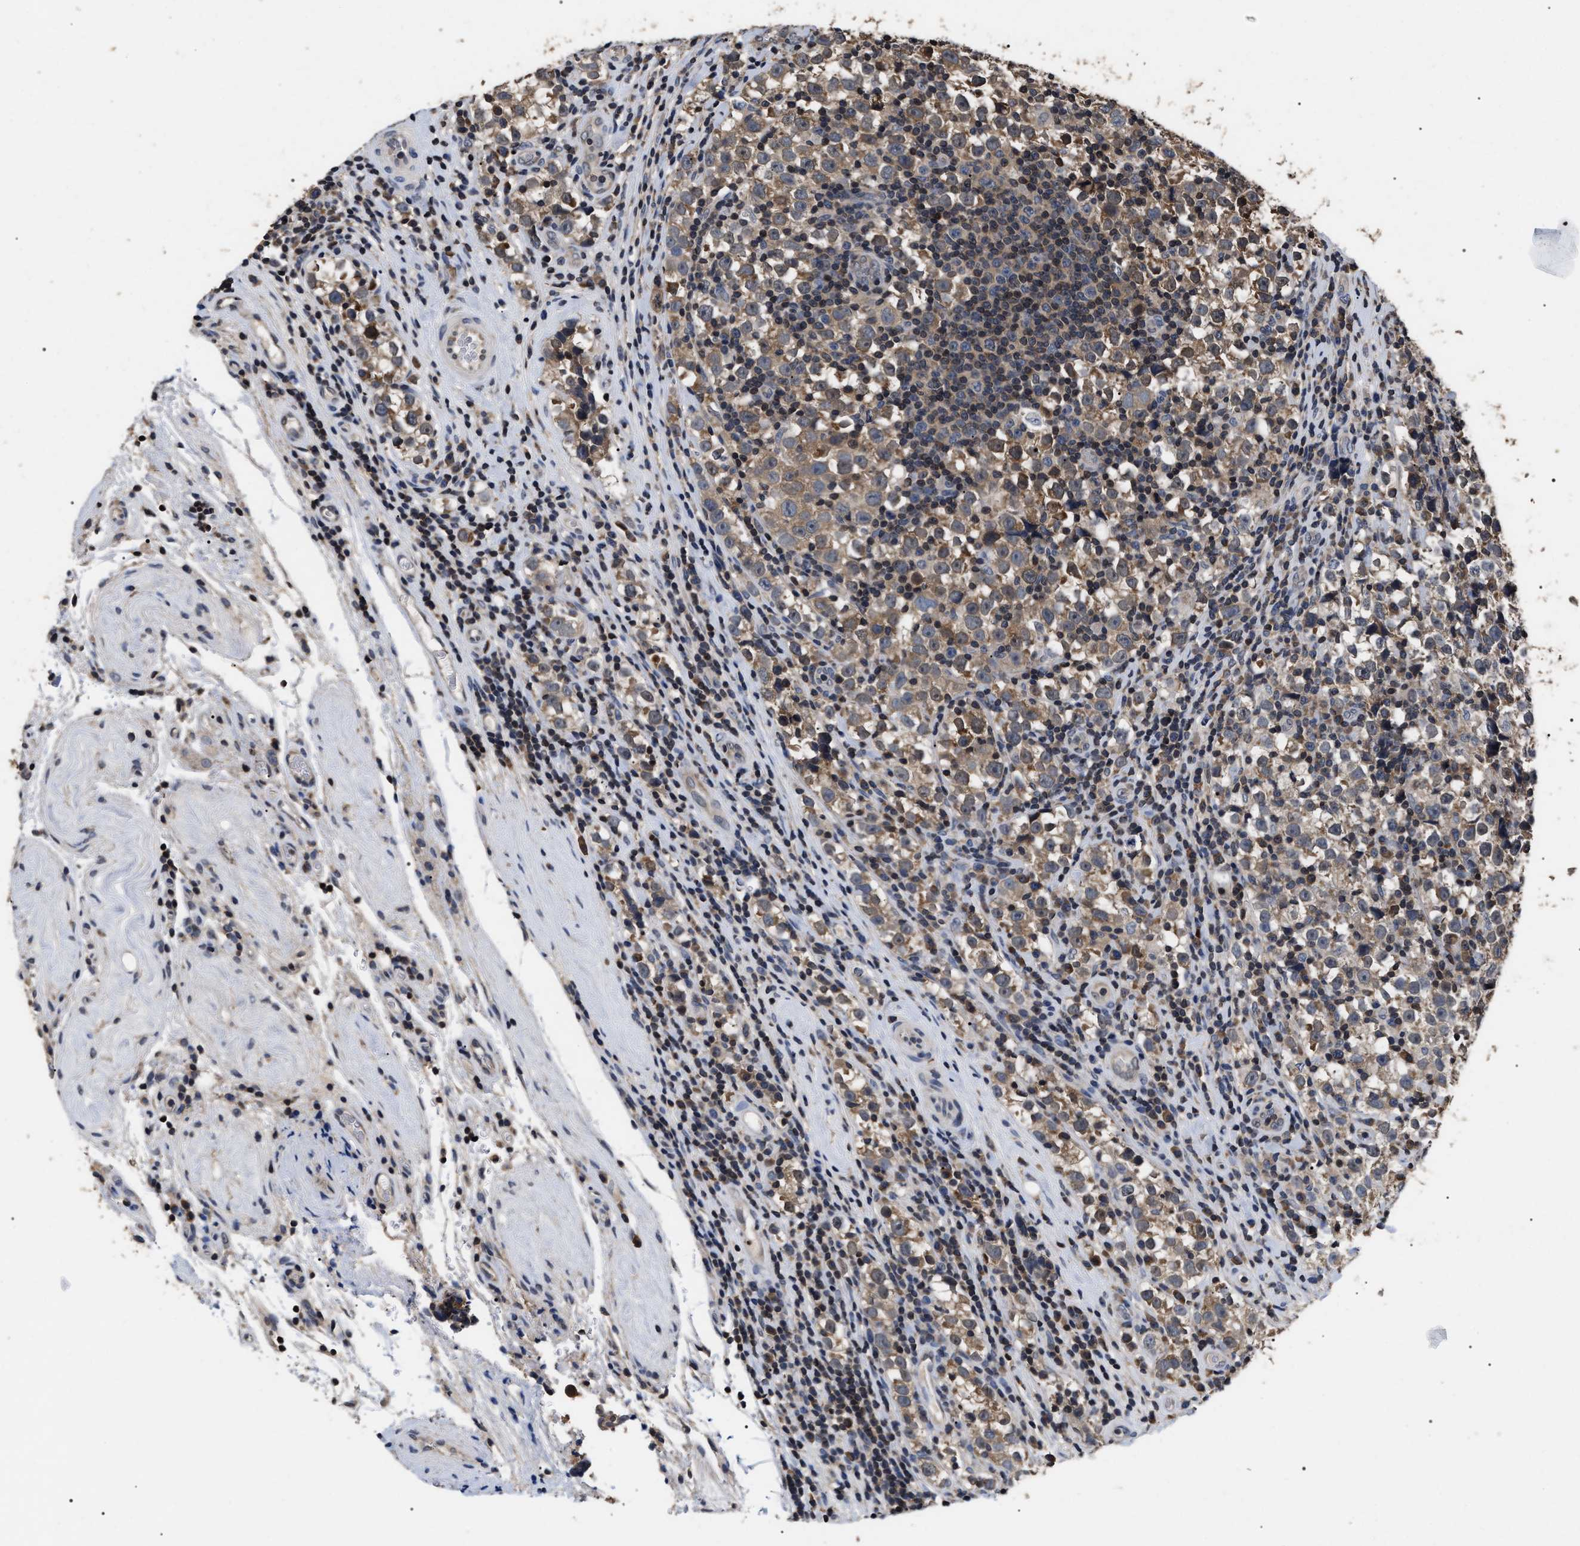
{"staining": {"intensity": "moderate", "quantity": ">75%", "location": "cytoplasmic/membranous"}, "tissue": "testis cancer", "cell_type": "Tumor cells", "image_type": "cancer", "snomed": [{"axis": "morphology", "description": "Normal tissue, NOS"}, {"axis": "morphology", "description": "Seminoma, NOS"}, {"axis": "topography", "description": "Testis"}], "caption": "Moderate cytoplasmic/membranous staining for a protein is seen in approximately >75% of tumor cells of testis seminoma using immunohistochemistry.", "gene": "UPF3A", "patient": {"sex": "male", "age": 43}}